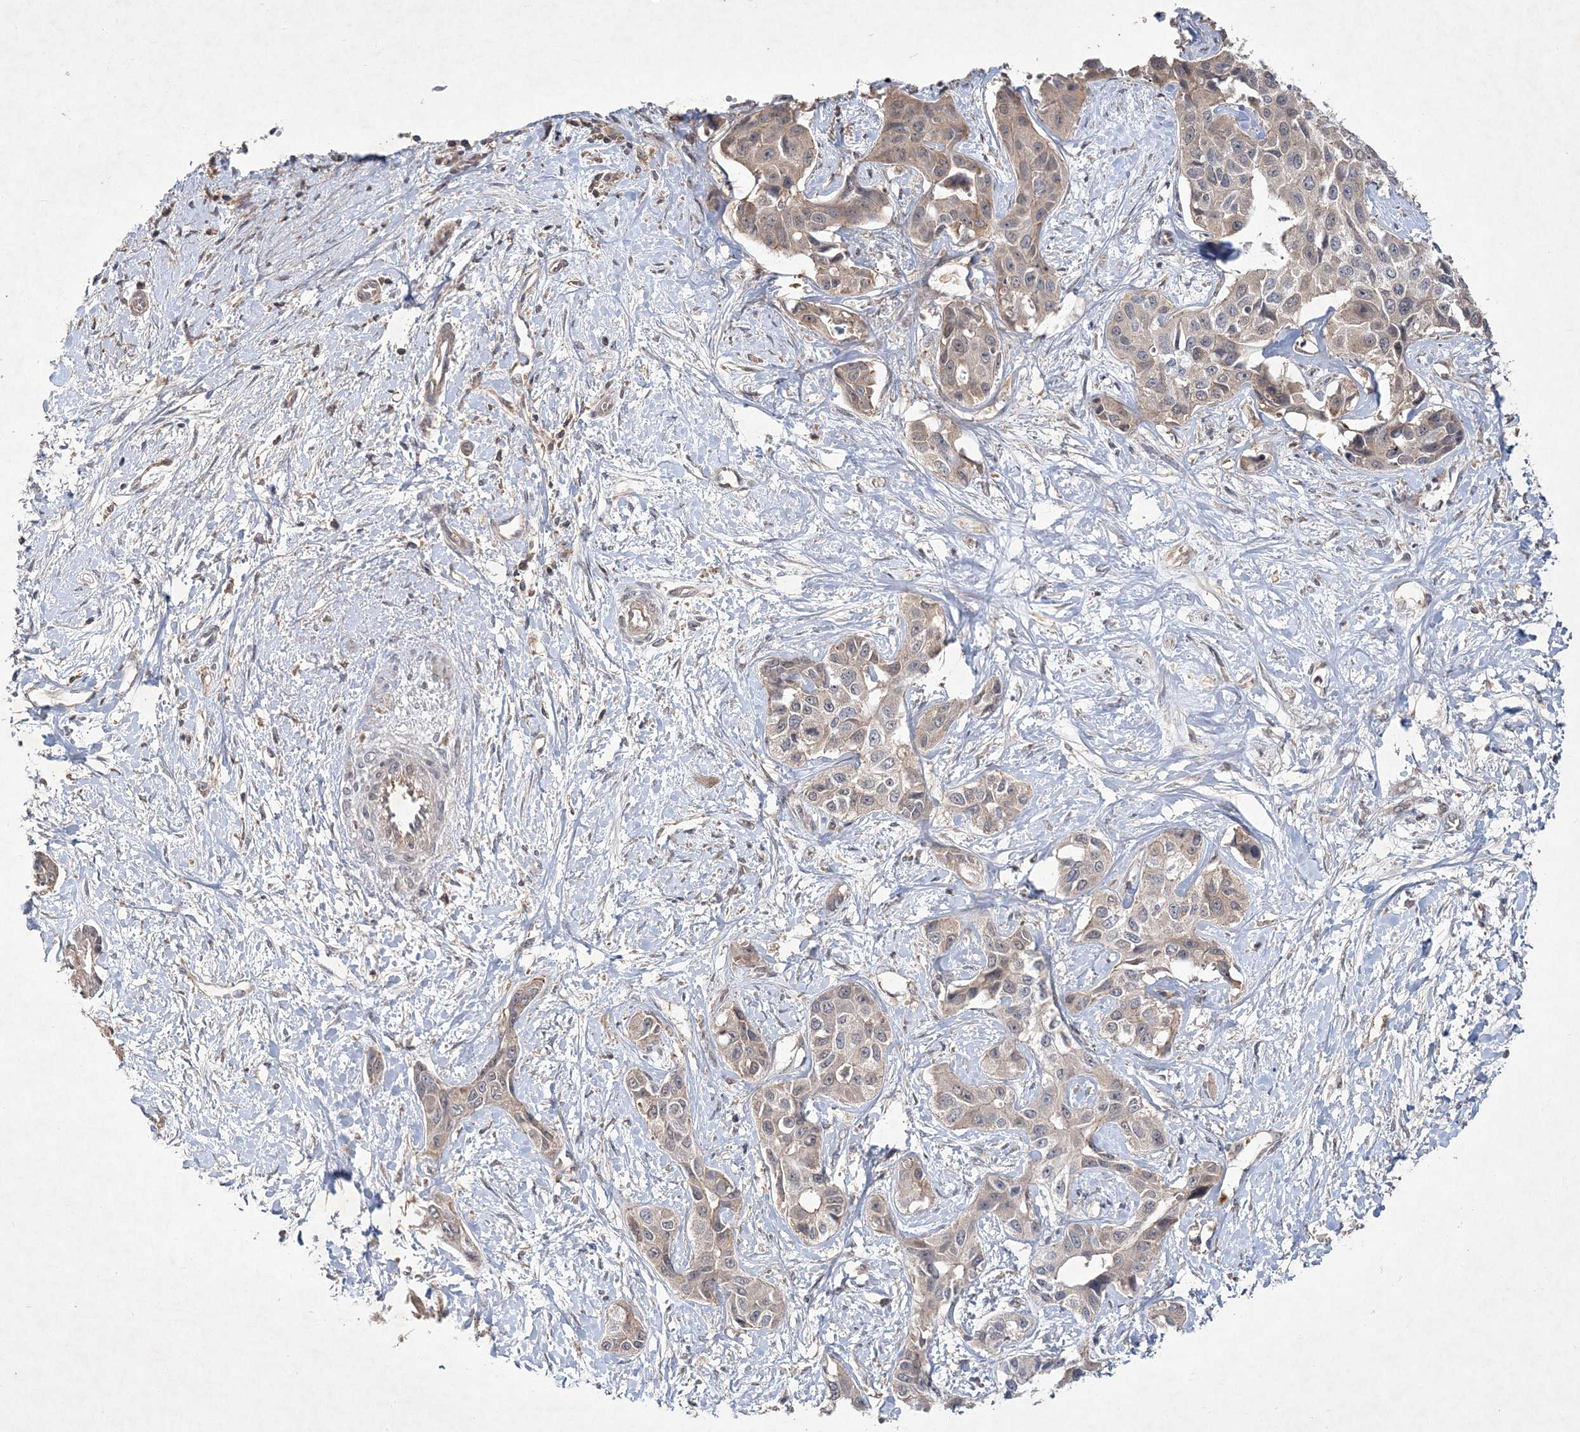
{"staining": {"intensity": "weak", "quantity": "25%-75%", "location": "cytoplasmic/membranous,nuclear"}, "tissue": "liver cancer", "cell_type": "Tumor cells", "image_type": "cancer", "snomed": [{"axis": "morphology", "description": "Cholangiocarcinoma"}, {"axis": "topography", "description": "Liver"}], "caption": "Immunohistochemistry (IHC) of human liver cancer shows low levels of weak cytoplasmic/membranous and nuclear expression in about 25%-75% of tumor cells.", "gene": "RNF25", "patient": {"sex": "male", "age": 59}}